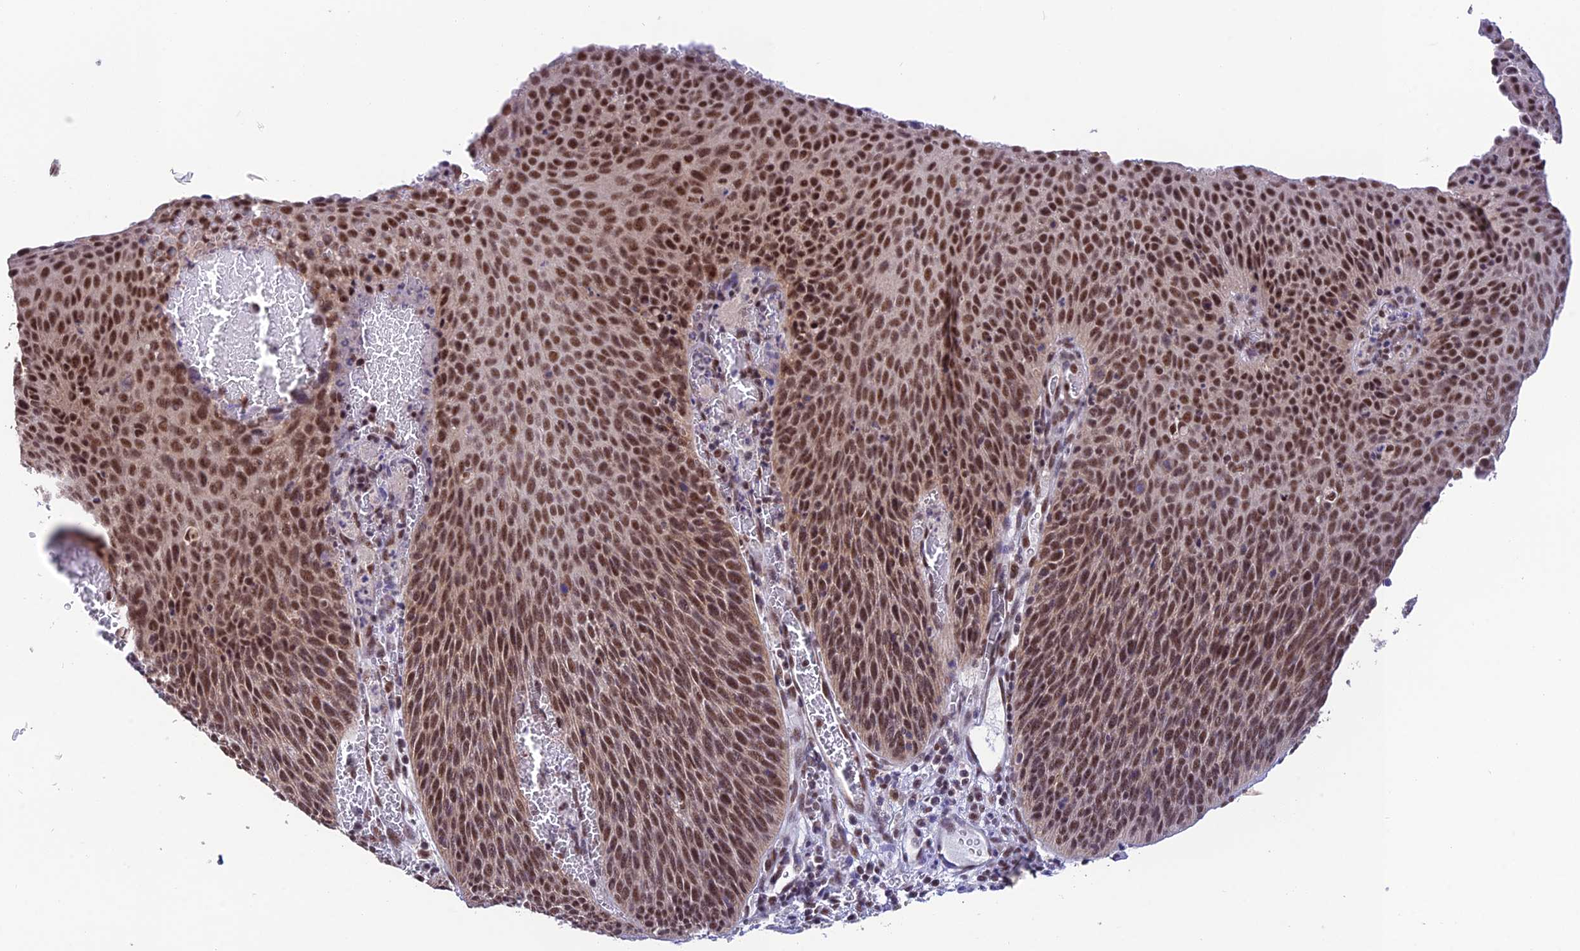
{"staining": {"intensity": "moderate", "quantity": ">75%", "location": "nuclear"}, "tissue": "cervical cancer", "cell_type": "Tumor cells", "image_type": "cancer", "snomed": [{"axis": "morphology", "description": "Squamous cell carcinoma, NOS"}, {"axis": "topography", "description": "Cervix"}], "caption": "The histopathology image demonstrates a brown stain indicating the presence of a protein in the nuclear of tumor cells in cervical squamous cell carcinoma.", "gene": "THOC7", "patient": {"sex": "female", "age": 55}}